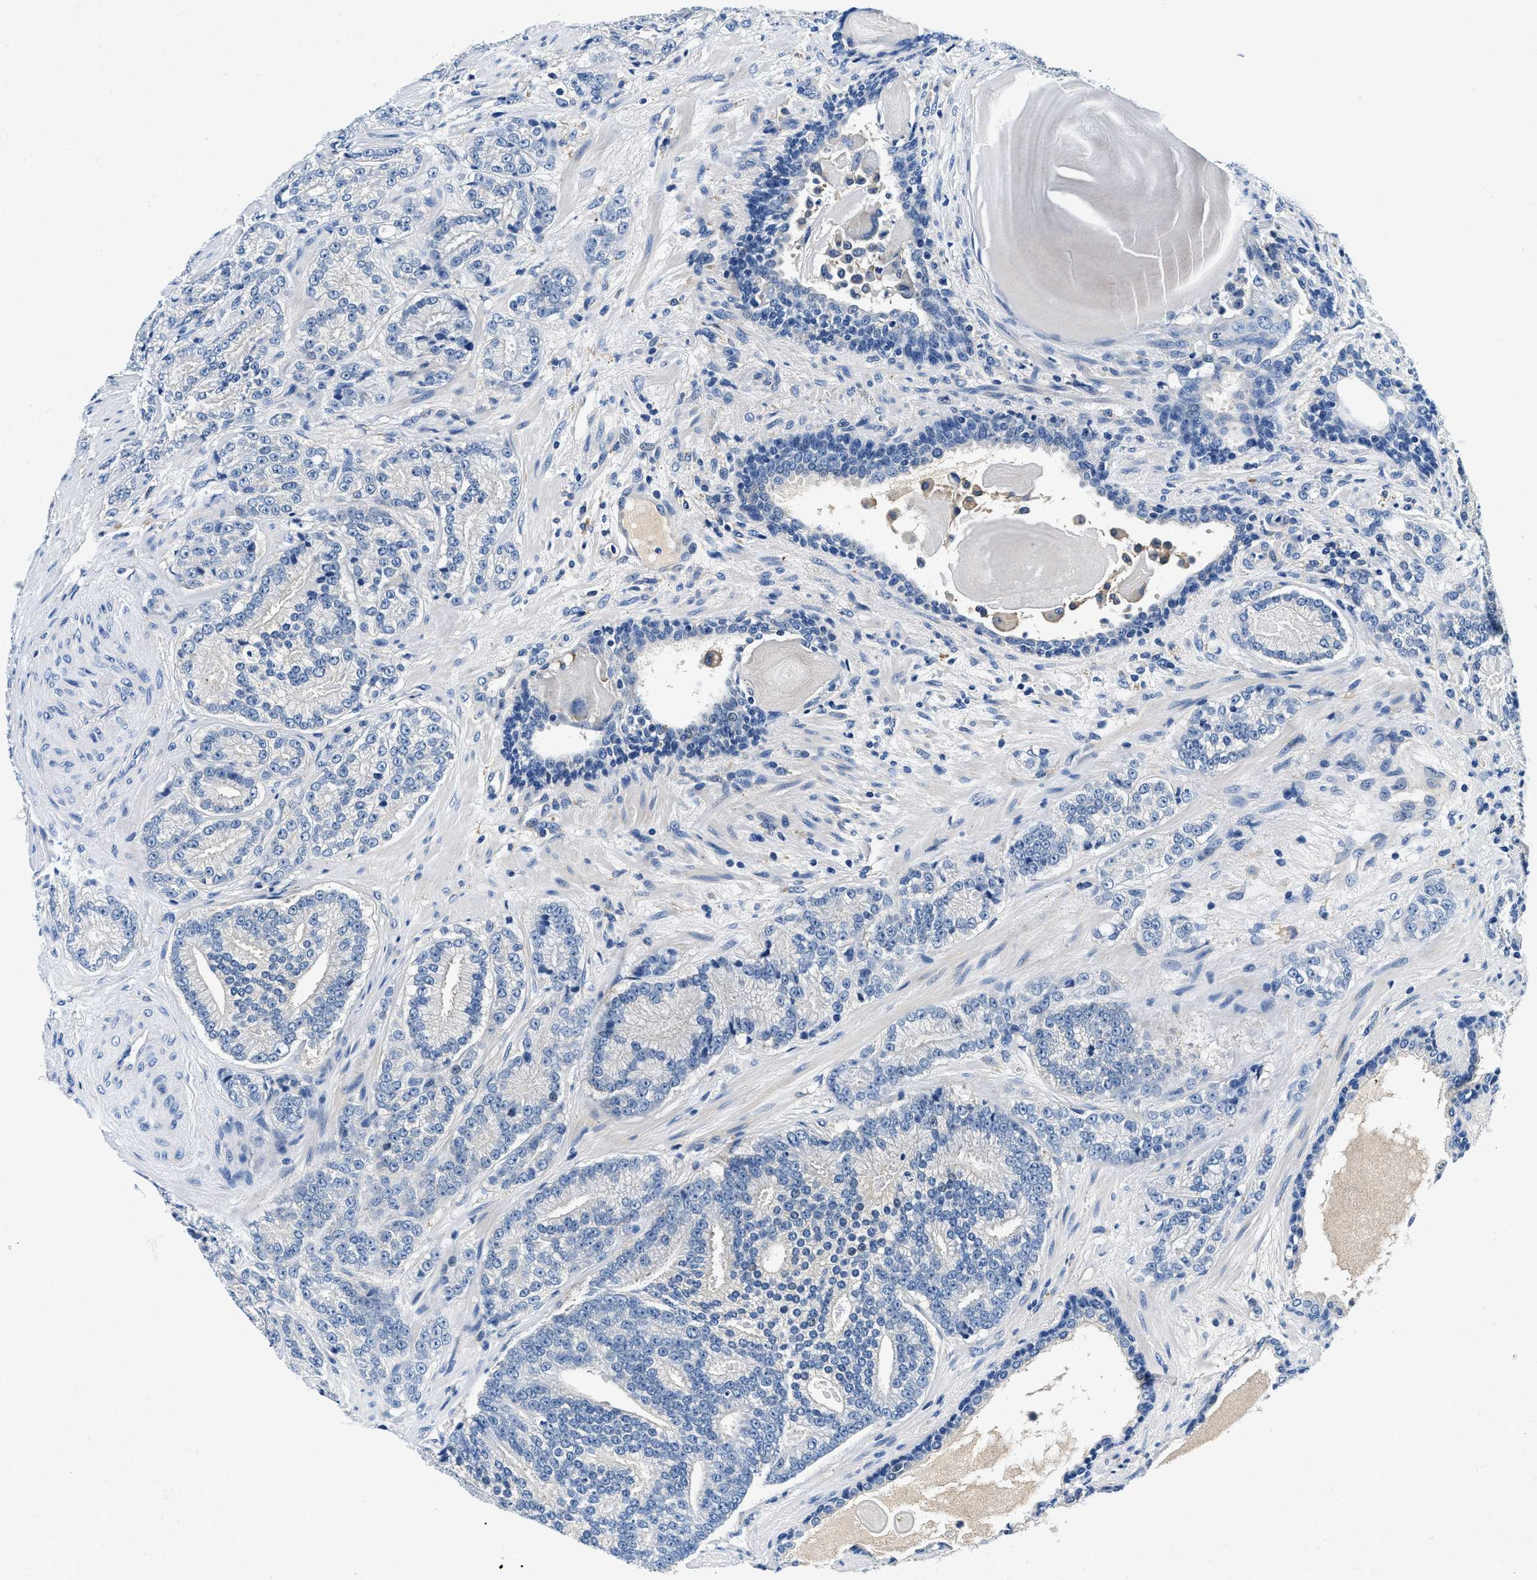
{"staining": {"intensity": "negative", "quantity": "none", "location": "none"}, "tissue": "prostate cancer", "cell_type": "Tumor cells", "image_type": "cancer", "snomed": [{"axis": "morphology", "description": "Adenocarcinoma, High grade"}, {"axis": "topography", "description": "Prostate"}], "caption": "There is no significant expression in tumor cells of prostate high-grade adenocarcinoma. (DAB (3,3'-diaminobenzidine) IHC with hematoxylin counter stain).", "gene": "ZFAND3", "patient": {"sex": "male", "age": 61}}